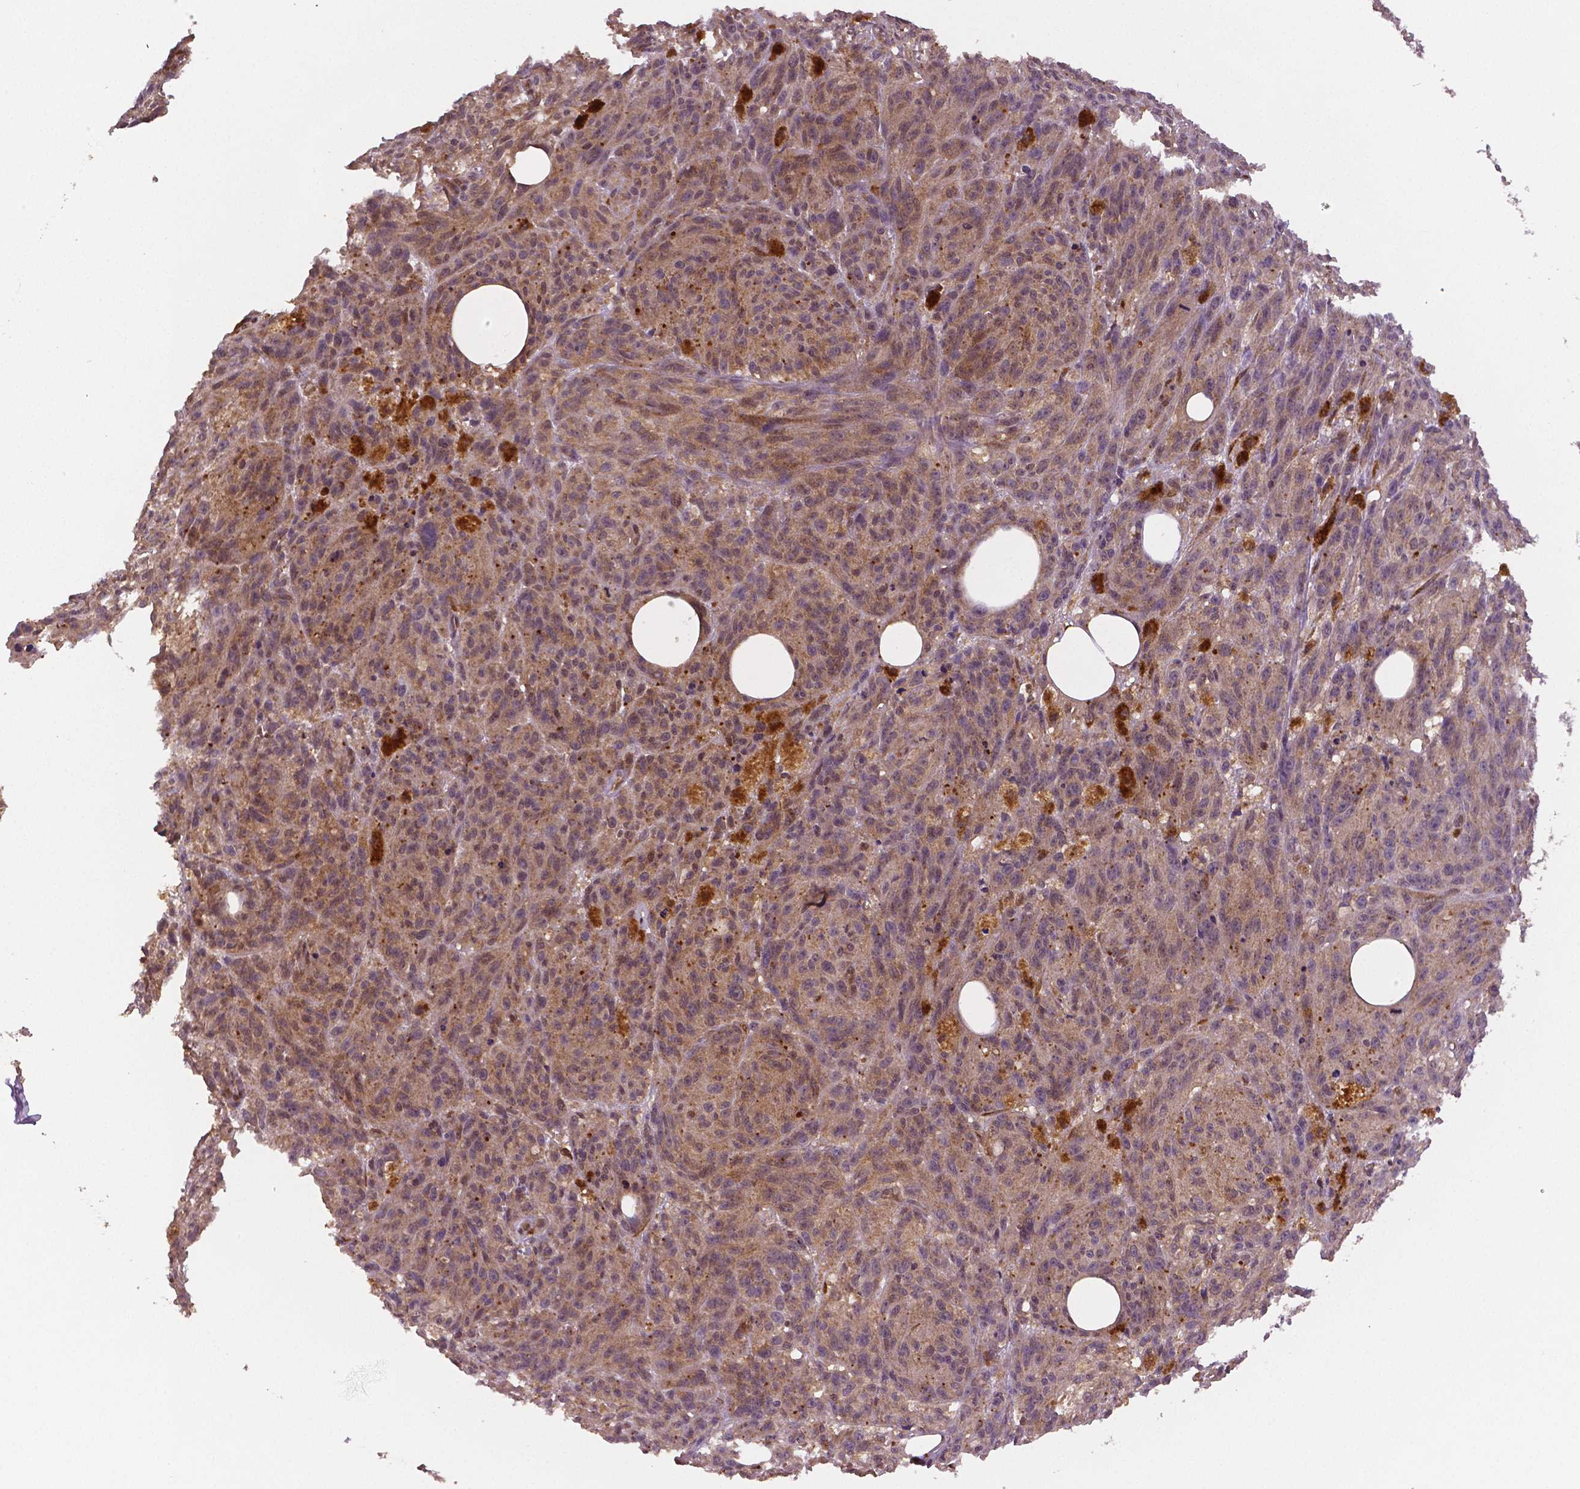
{"staining": {"intensity": "moderate", "quantity": ">75%", "location": "cytoplasmic/membranous"}, "tissue": "melanoma", "cell_type": "Tumor cells", "image_type": "cancer", "snomed": [{"axis": "morphology", "description": "Malignant melanoma, NOS"}, {"axis": "topography", "description": "Skin"}], "caption": "This is a histology image of IHC staining of malignant melanoma, which shows moderate staining in the cytoplasmic/membranous of tumor cells.", "gene": "STAT3", "patient": {"sex": "female", "age": 34}}